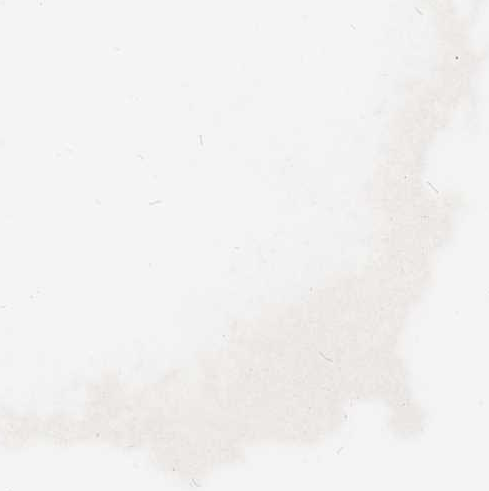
{"staining": {"intensity": "moderate", "quantity": "25%-75%", "location": "nuclear"}, "tissue": "skin", "cell_type": "Epidermal cells", "image_type": "normal", "snomed": [{"axis": "morphology", "description": "Normal tissue, NOS"}, {"axis": "topography", "description": "Anal"}], "caption": "Immunohistochemical staining of benign skin reveals medium levels of moderate nuclear positivity in approximately 25%-75% of epidermal cells.", "gene": "SOWAHB", "patient": {"sex": "male", "age": 69}}